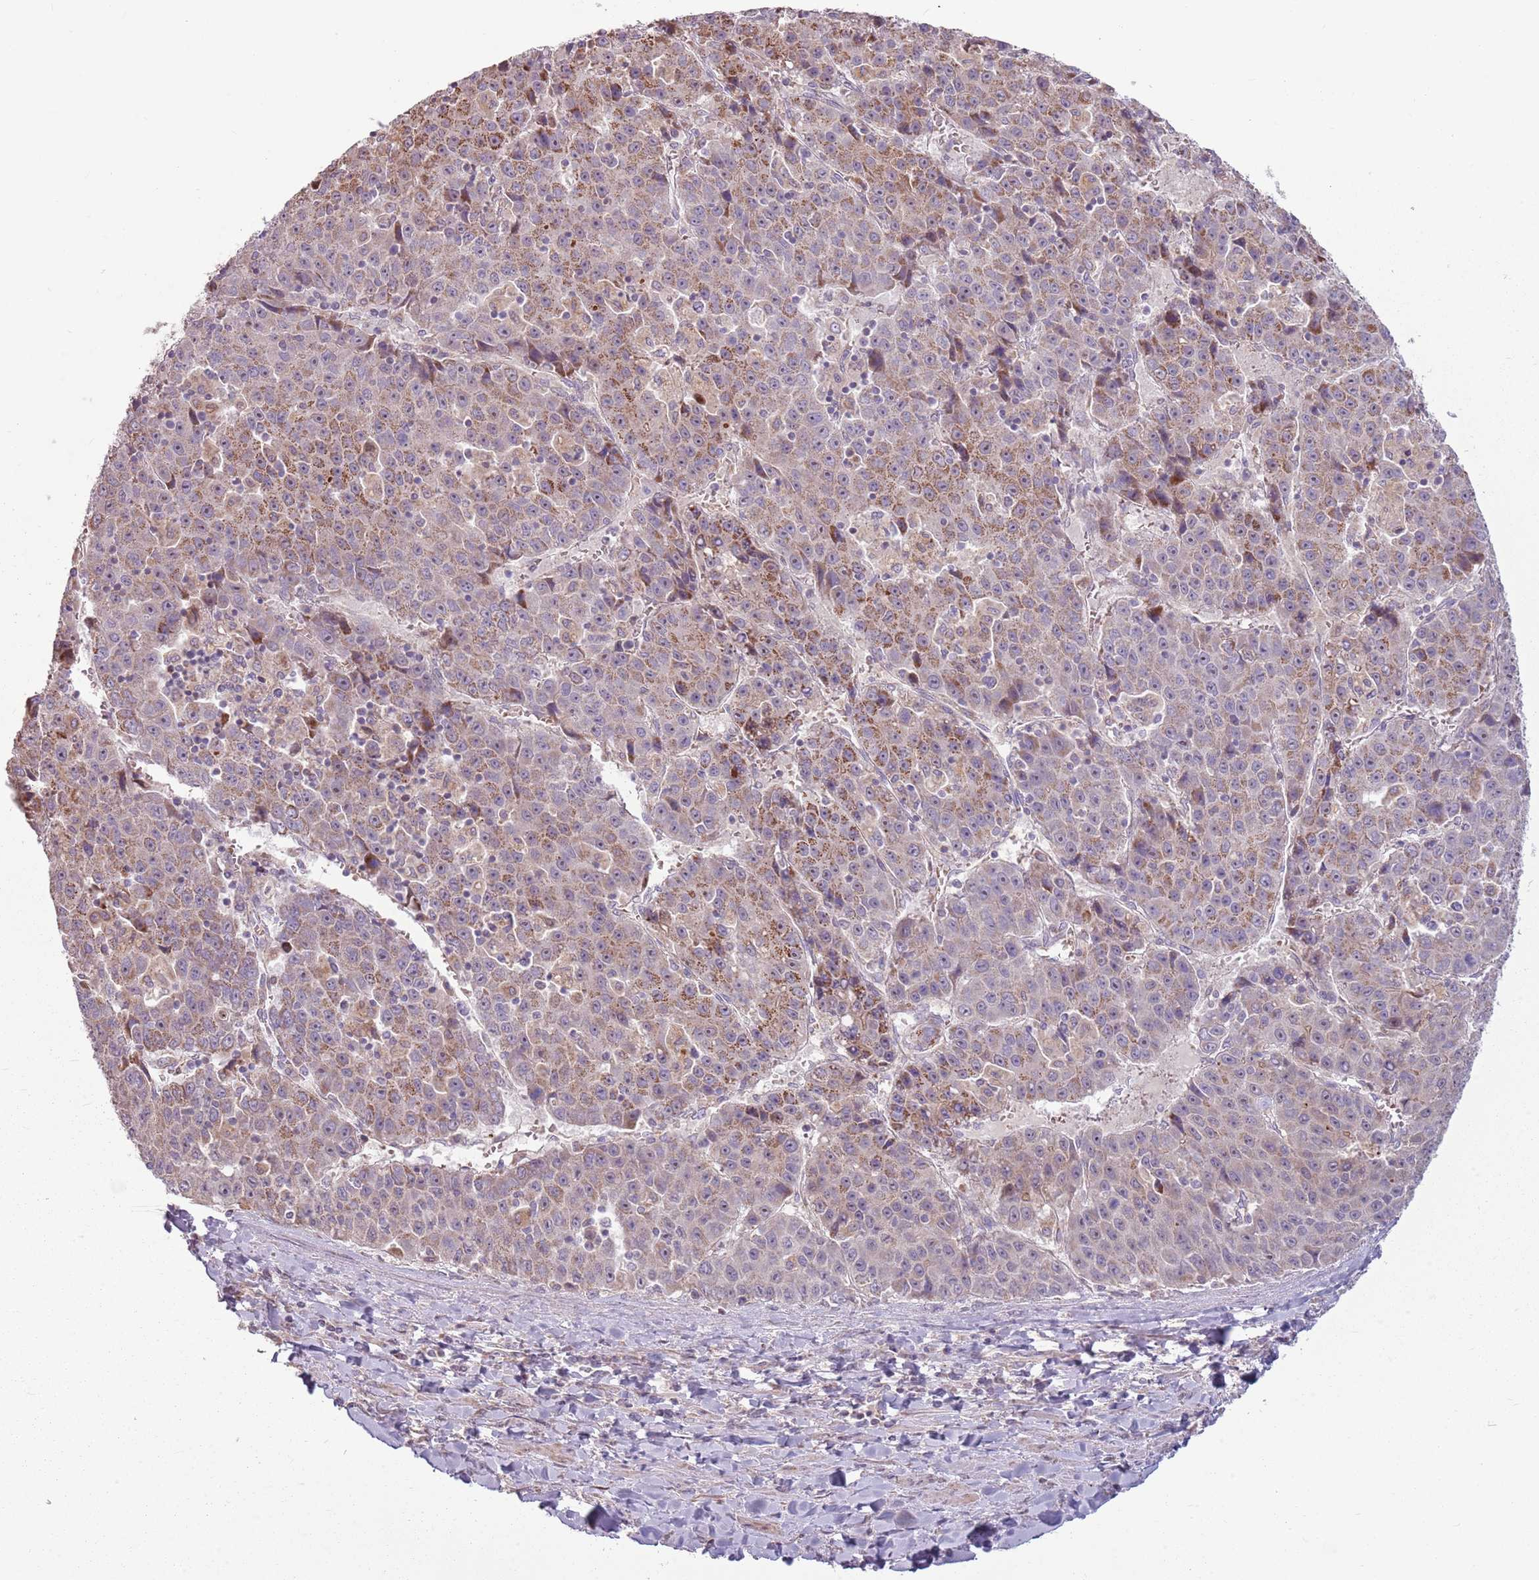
{"staining": {"intensity": "moderate", "quantity": "25%-75%", "location": "cytoplasmic/membranous"}, "tissue": "liver cancer", "cell_type": "Tumor cells", "image_type": "cancer", "snomed": [{"axis": "morphology", "description": "Carcinoma, Hepatocellular, NOS"}, {"axis": "topography", "description": "Liver"}], "caption": "Immunohistochemistry micrograph of neoplastic tissue: human liver hepatocellular carcinoma stained using immunohistochemistry demonstrates medium levels of moderate protein expression localized specifically in the cytoplasmic/membranous of tumor cells, appearing as a cytoplasmic/membranous brown color.", "gene": "ZNF530", "patient": {"sex": "female", "age": 53}}